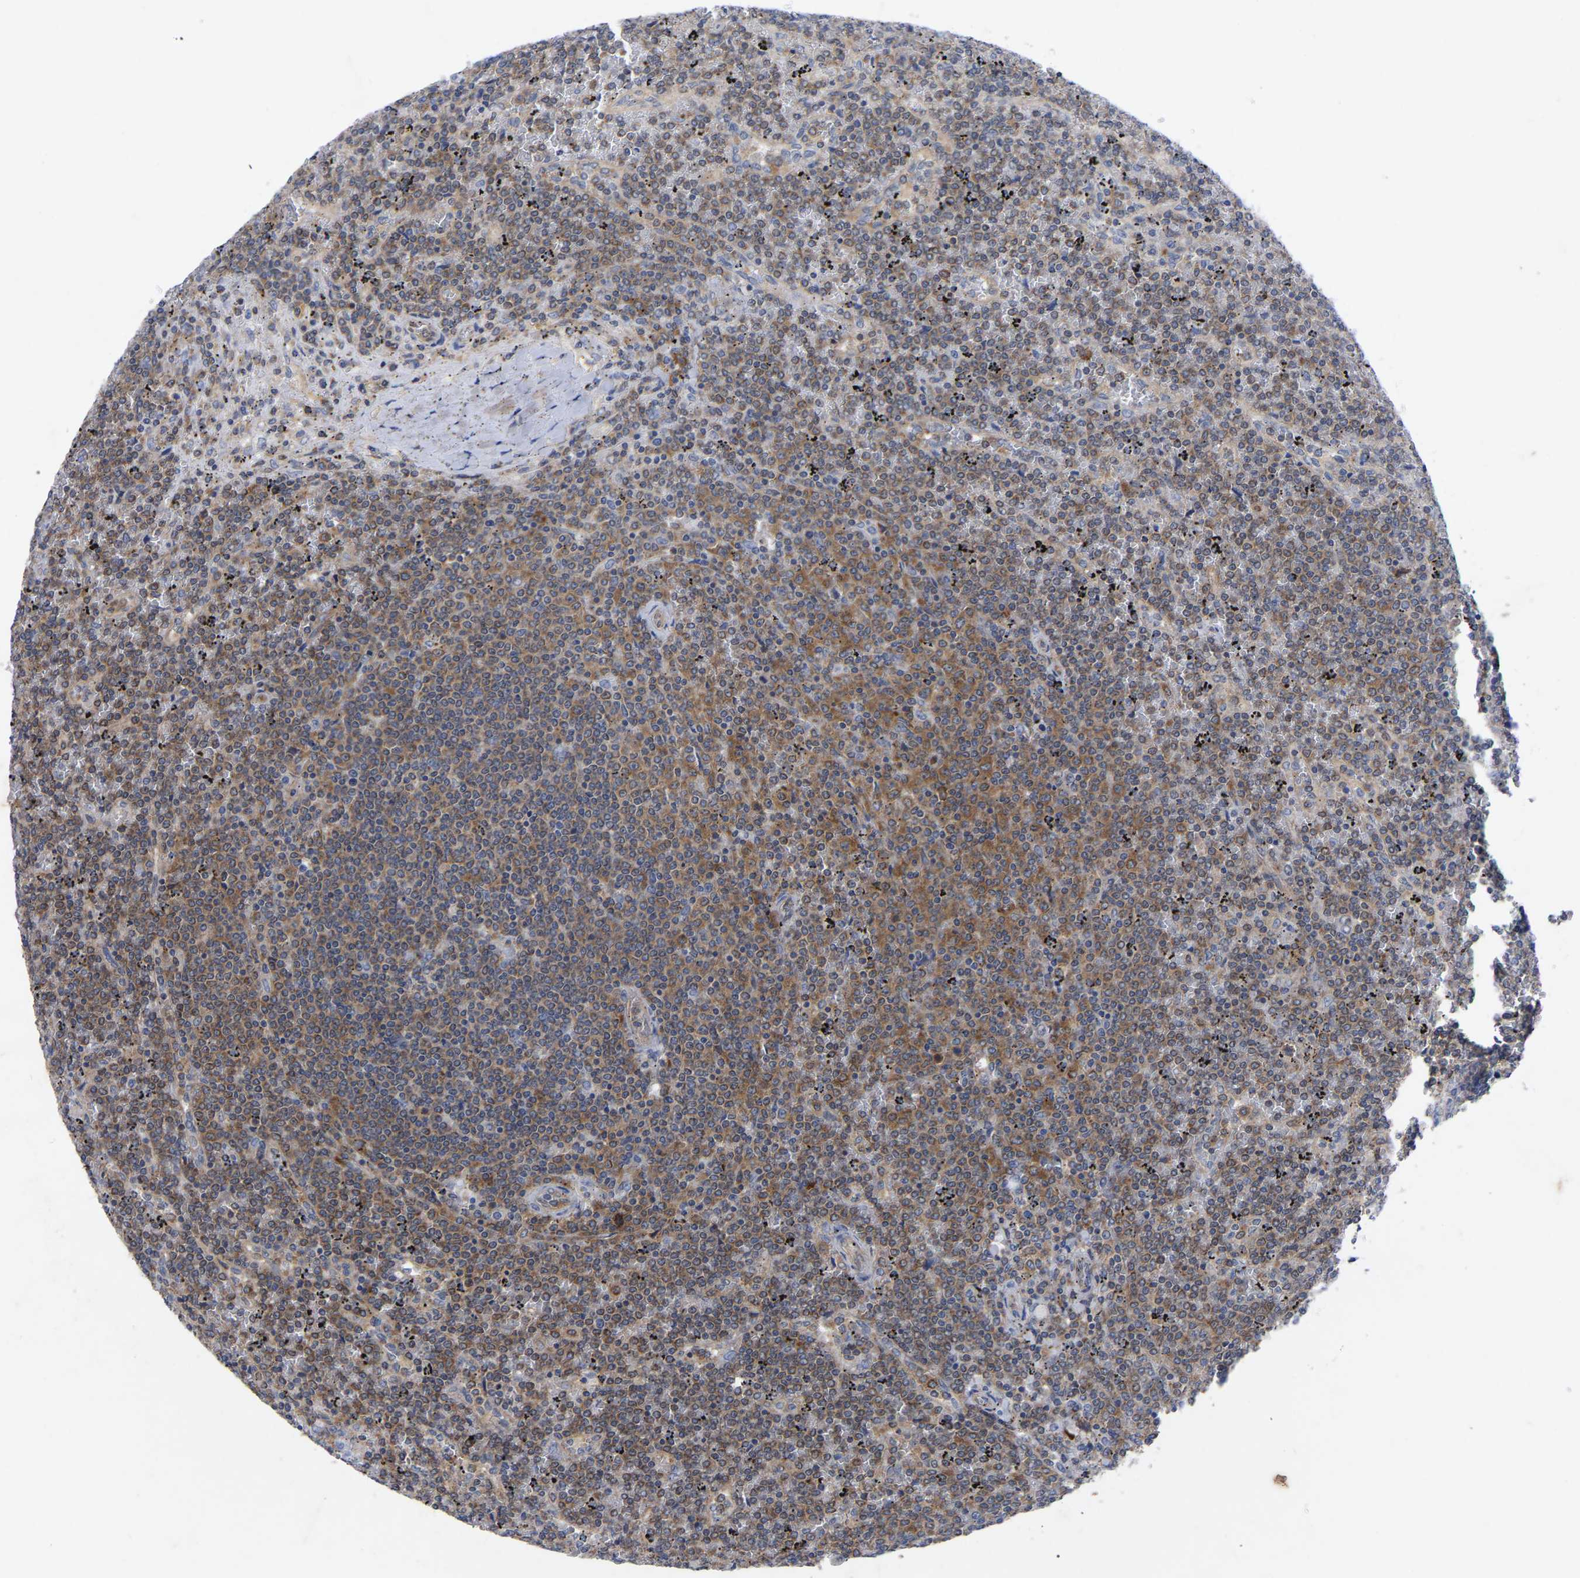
{"staining": {"intensity": "moderate", "quantity": "25%-75%", "location": "cytoplasmic/membranous"}, "tissue": "lymphoma", "cell_type": "Tumor cells", "image_type": "cancer", "snomed": [{"axis": "morphology", "description": "Malignant lymphoma, non-Hodgkin's type, Low grade"}, {"axis": "topography", "description": "Spleen"}], "caption": "An immunohistochemistry (IHC) photomicrograph of tumor tissue is shown. Protein staining in brown labels moderate cytoplasmic/membranous positivity in low-grade malignant lymphoma, non-Hodgkin's type within tumor cells.", "gene": "TCP1", "patient": {"sex": "female", "age": 19}}